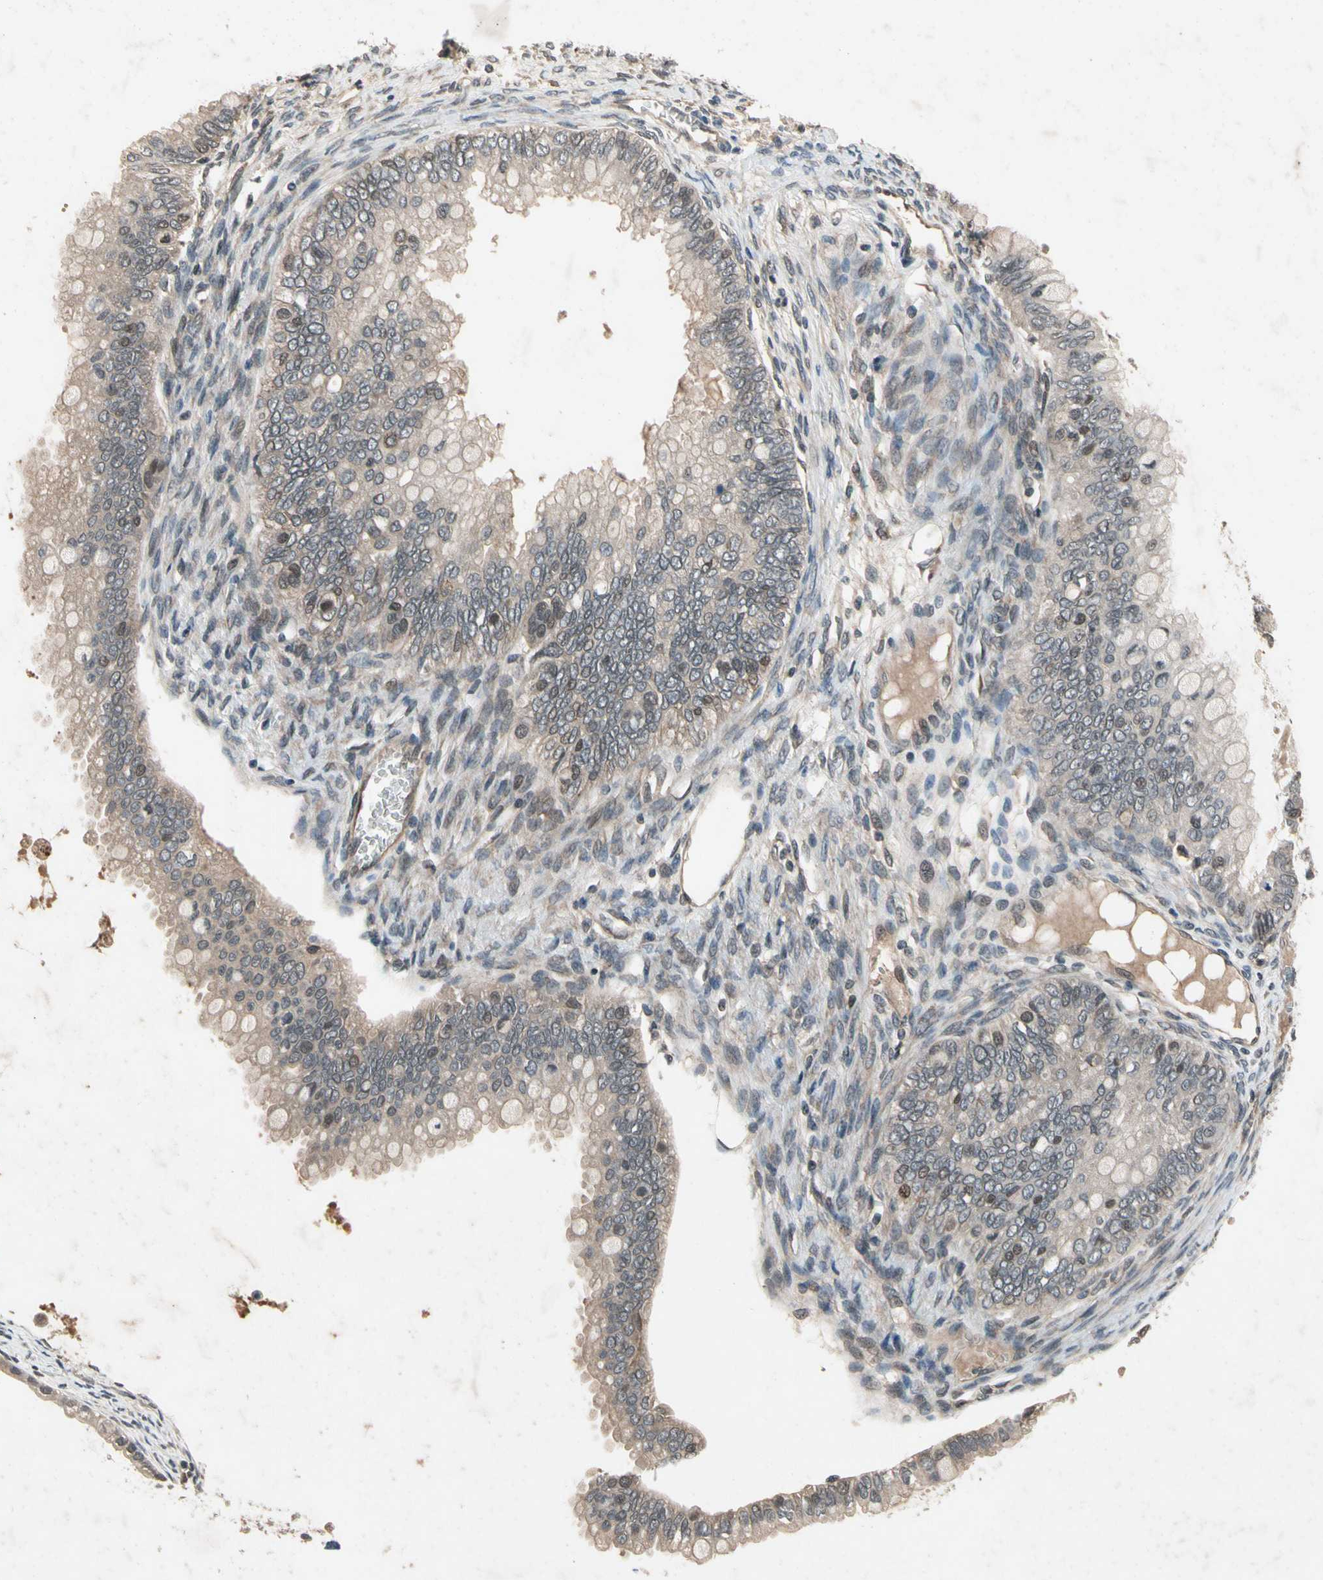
{"staining": {"intensity": "weak", "quantity": ">75%", "location": "cytoplasmic/membranous,nuclear"}, "tissue": "ovarian cancer", "cell_type": "Tumor cells", "image_type": "cancer", "snomed": [{"axis": "morphology", "description": "Cystadenocarcinoma, mucinous, NOS"}, {"axis": "topography", "description": "Ovary"}], "caption": "Brown immunohistochemical staining in human ovarian cancer (mucinous cystadenocarcinoma) displays weak cytoplasmic/membranous and nuclear staining in about >75% of tumor cells.", "gene": "DPY19L3", "patient": {"sex": "female", "age": 80}}